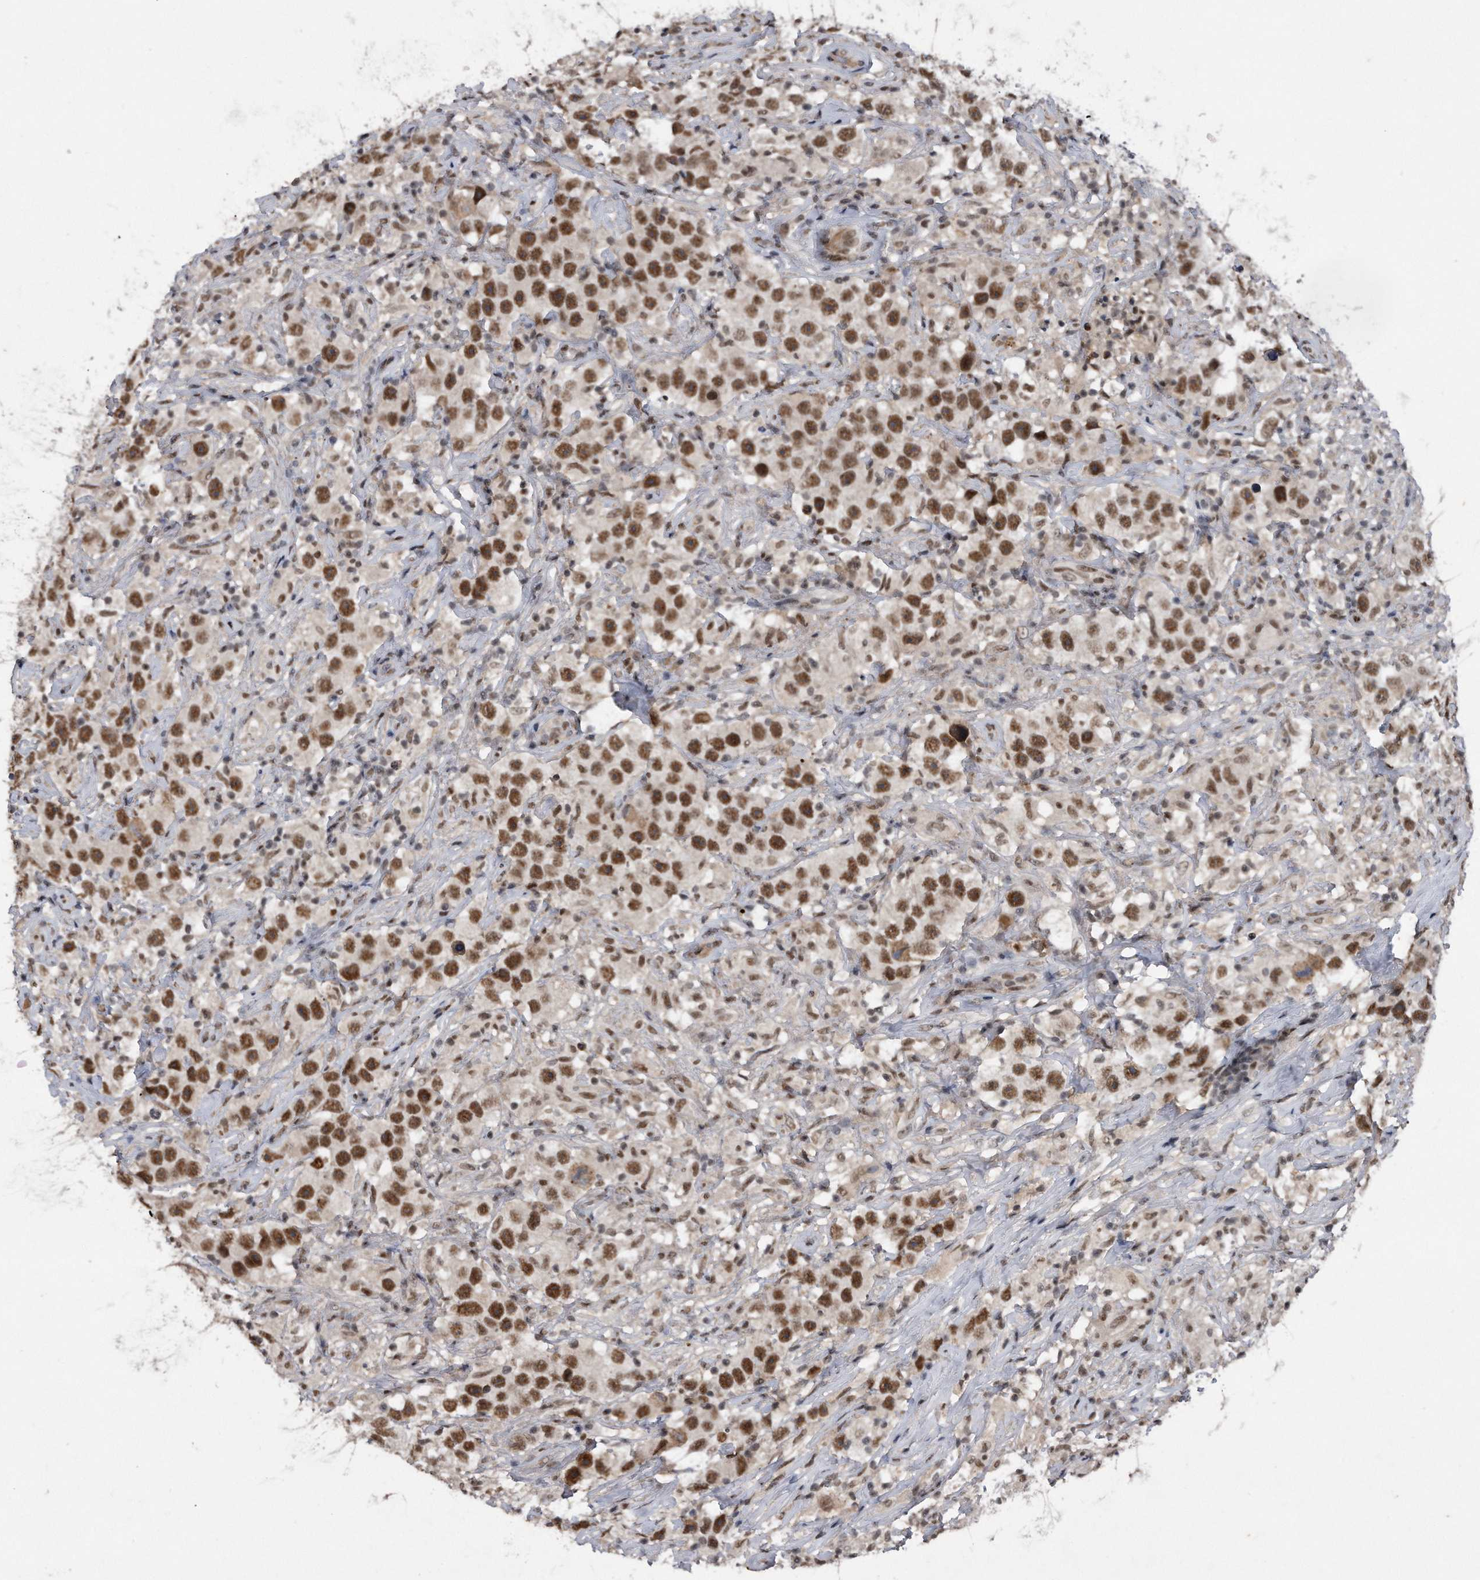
{"staining": {"intensity": "strong", "quantity": ">75%", "location": "nuclear"}, "tissue": "testis cancer", "cell_type": "Tumor cells", "image_type": "cancer", "snomed": [{"axis": "morphology", "description": "Seminoma, NOS"}, {"axis": "topography", "description": "Testis"}], "caption": "A micrograph showing strong nuclear positivity in about >75% of tumor cells in testis cancer (seminoma), as visualized by brown immunohistochemical staining.", "gene": "VIRMA", "patient": {"sex": "male", "age": 49}}